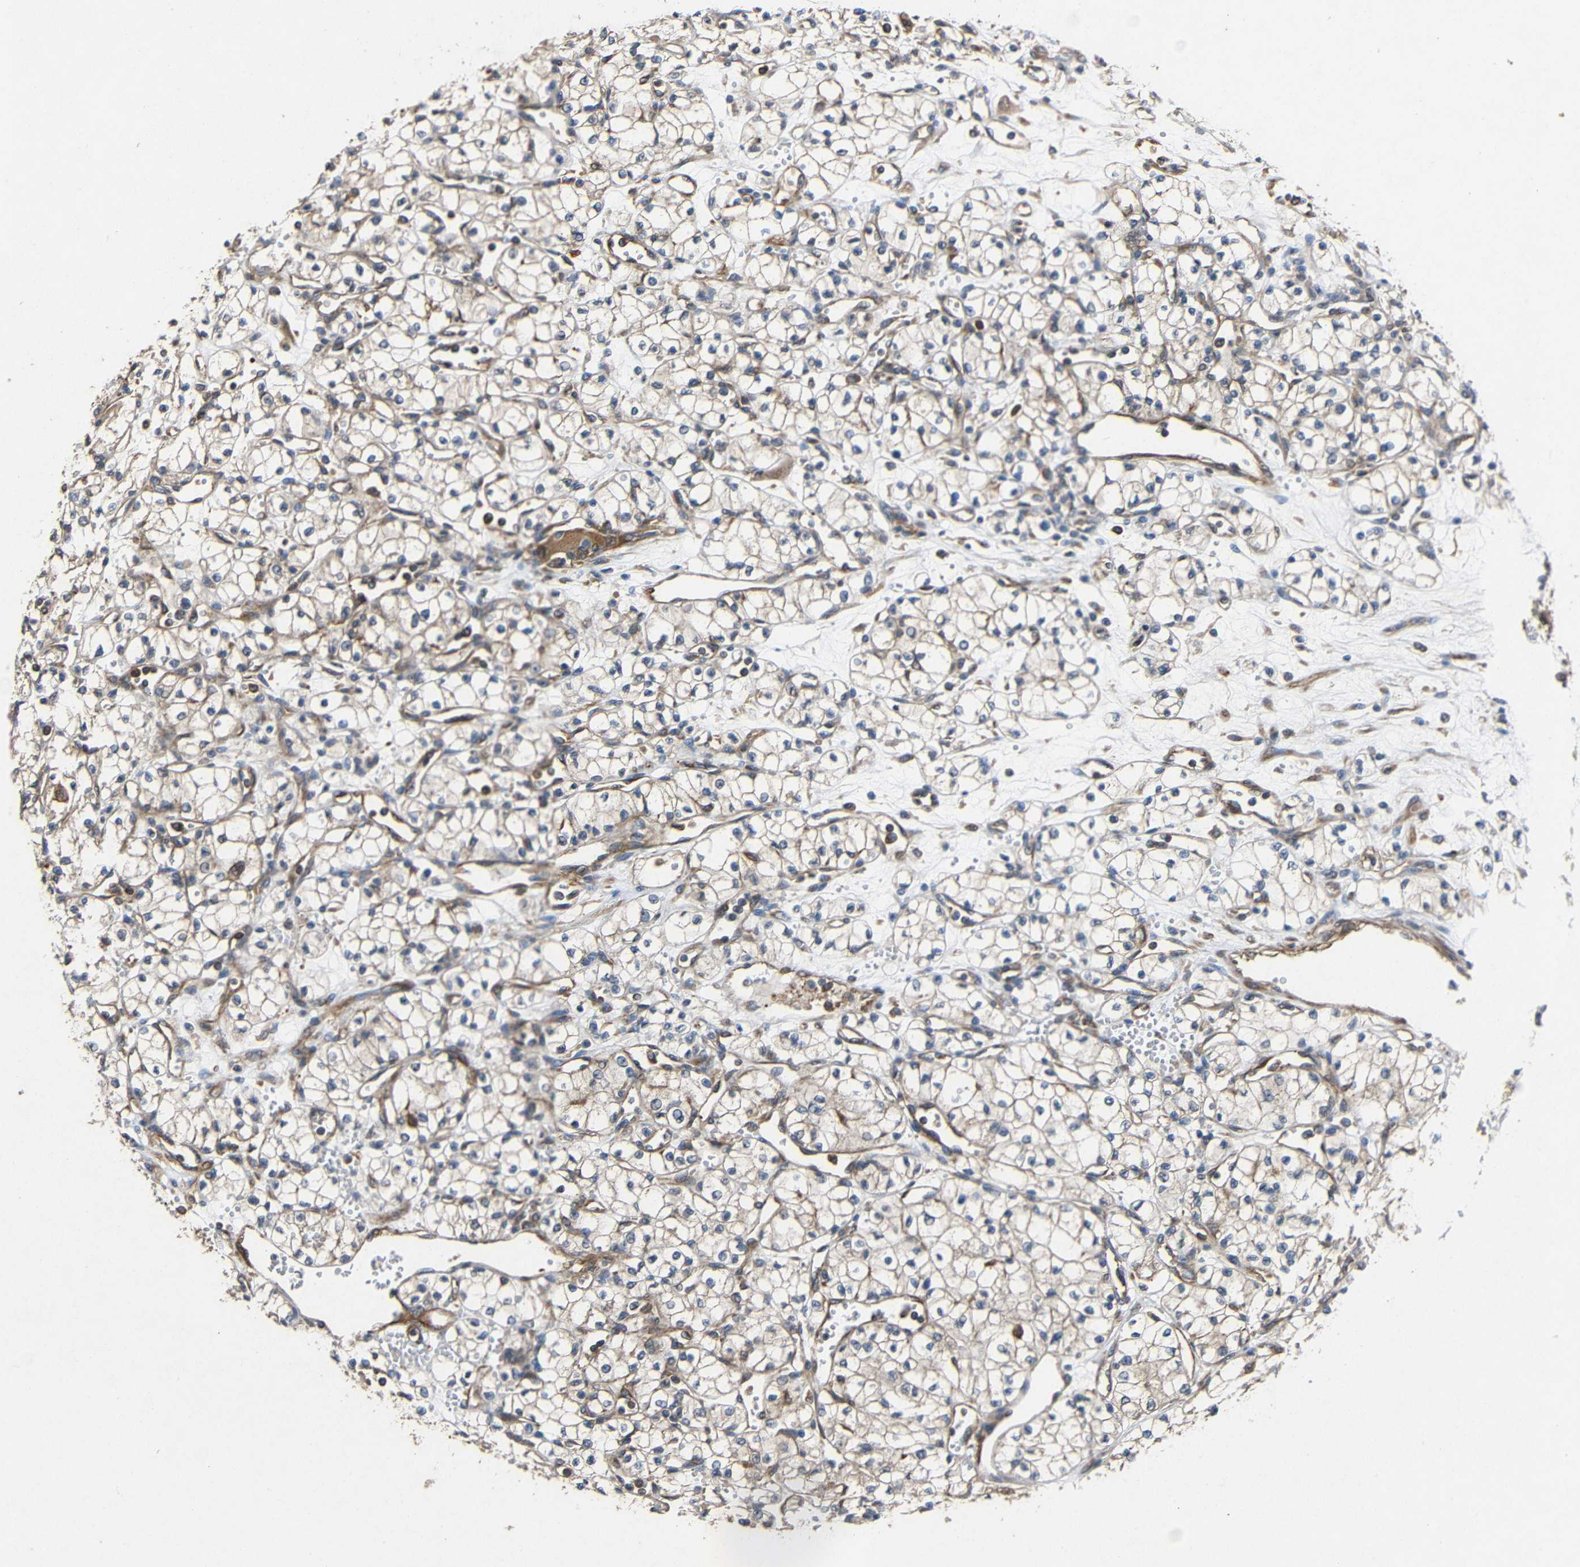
{"staining": {"intensity": "weak", "quantity": ">75%", "location": "cytoplasmic/membranous"}, "tissue": "renal cancer", "cell_type": "Tumor cells", "image_type": "cancer", "snomed": [{"axis": "morphology", "description": "Normal tissue, NOS"}, {"axis": "morphology", "description": "Adenocarcinoma, NOS"}, {"axis": "topography", "description": "Kidney"}], "caption": "A photomicrograph of adenocarcinoma (renal) stained for a protein demonstrates weak cytoplasmic/membranous brown staining in tumor cells.", "gene": "EIF2S1", "patient": {"sex": "male", "age": 59}}